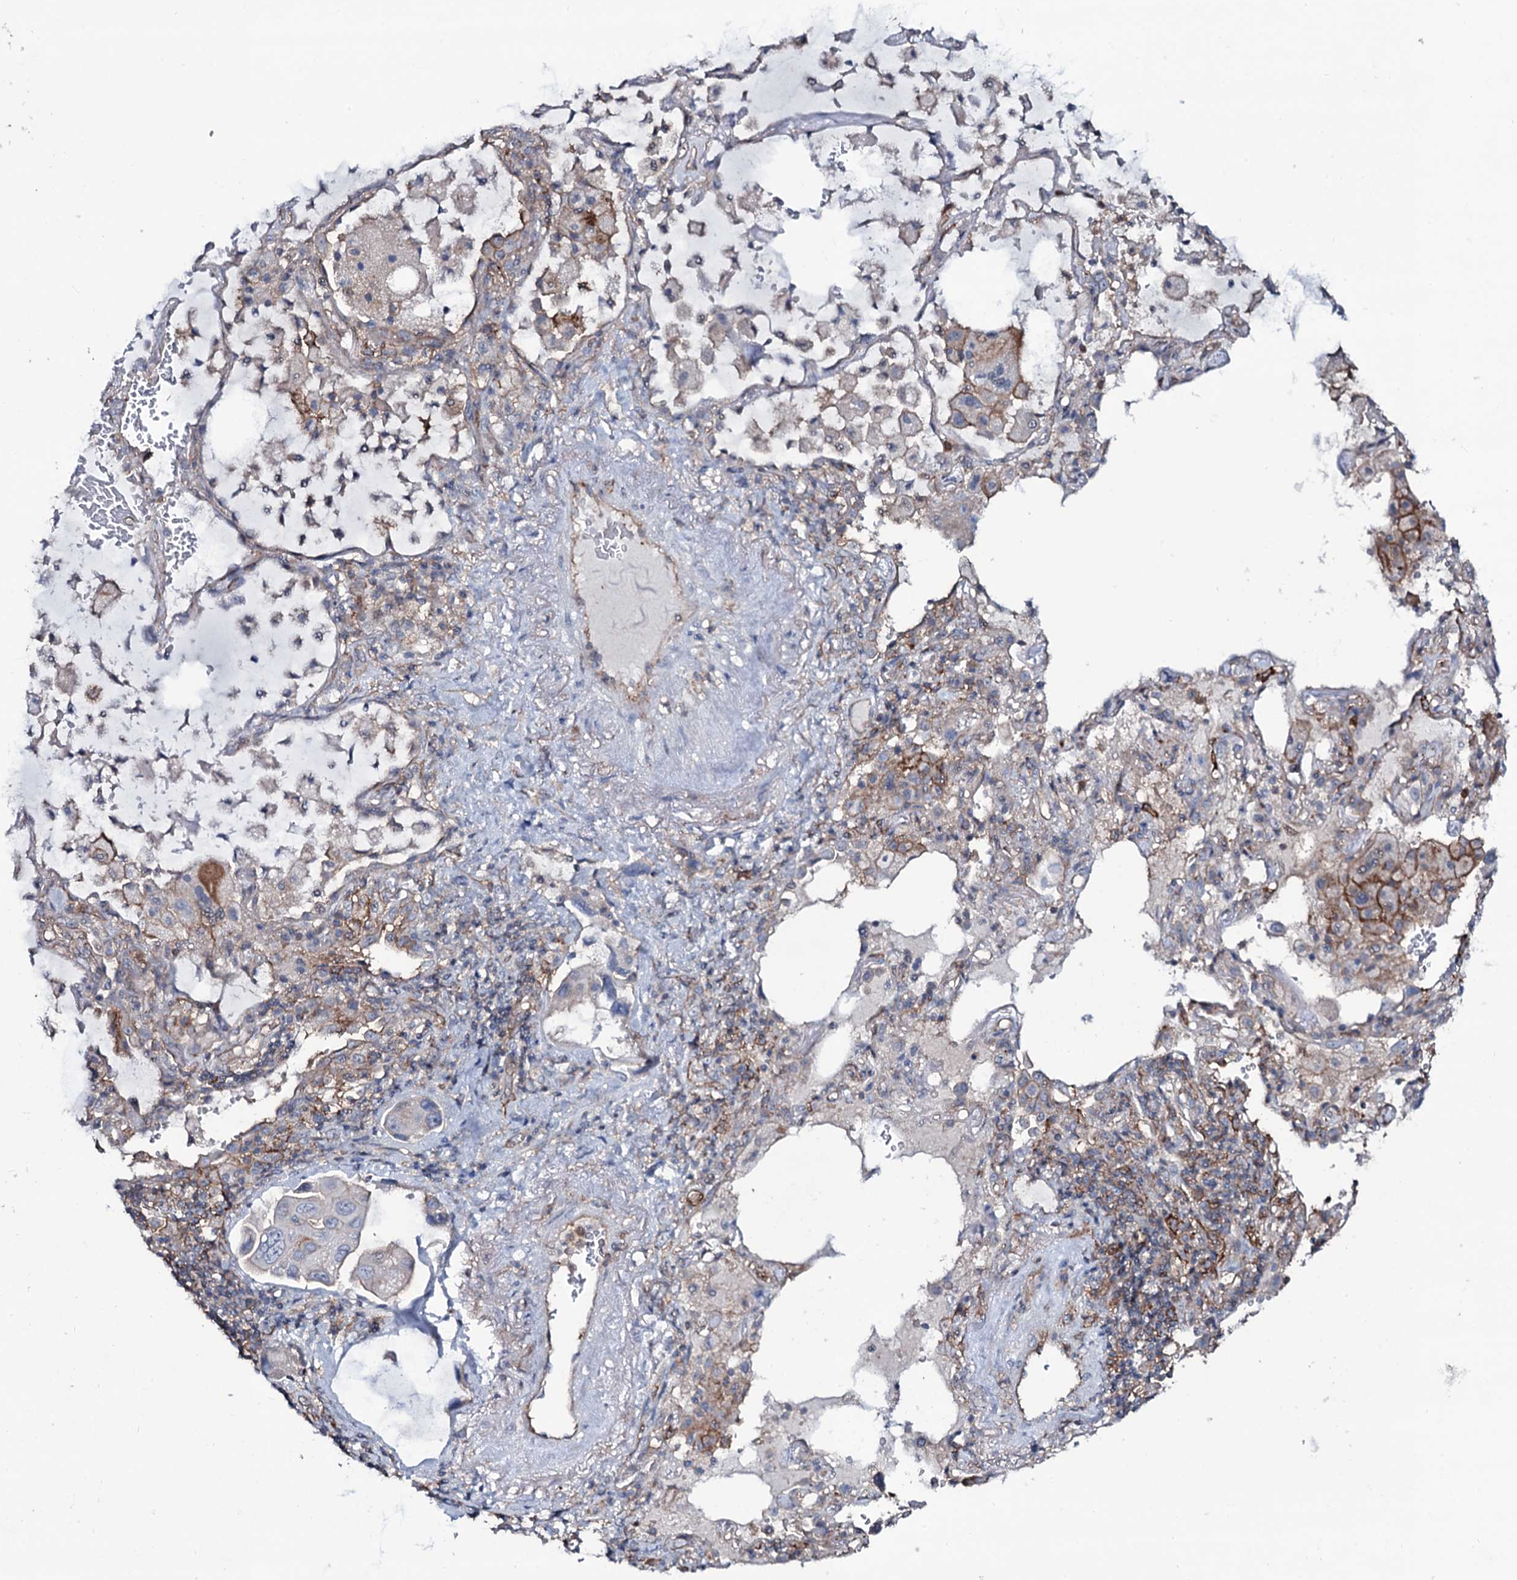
{"staining": {"intensity": "negative", "quantity": "none", "location": "none"}, "tissue": "lung cancer", "cell_type": "Tumor cells", "image_type": "cancer", "snomed": [{"axis": "morphology", "description": "Squamous cell carcinoma, NOS"}, {"axis": "topography", "description": "Lung"}], "caption": "An immunohistochemistry (IHC) histopathology image of lung cancer is shown. There is no staining in tumor cells of lung cancer.", "gene": "SNAP23", "patient": {"sex": "female", "age": 73}}